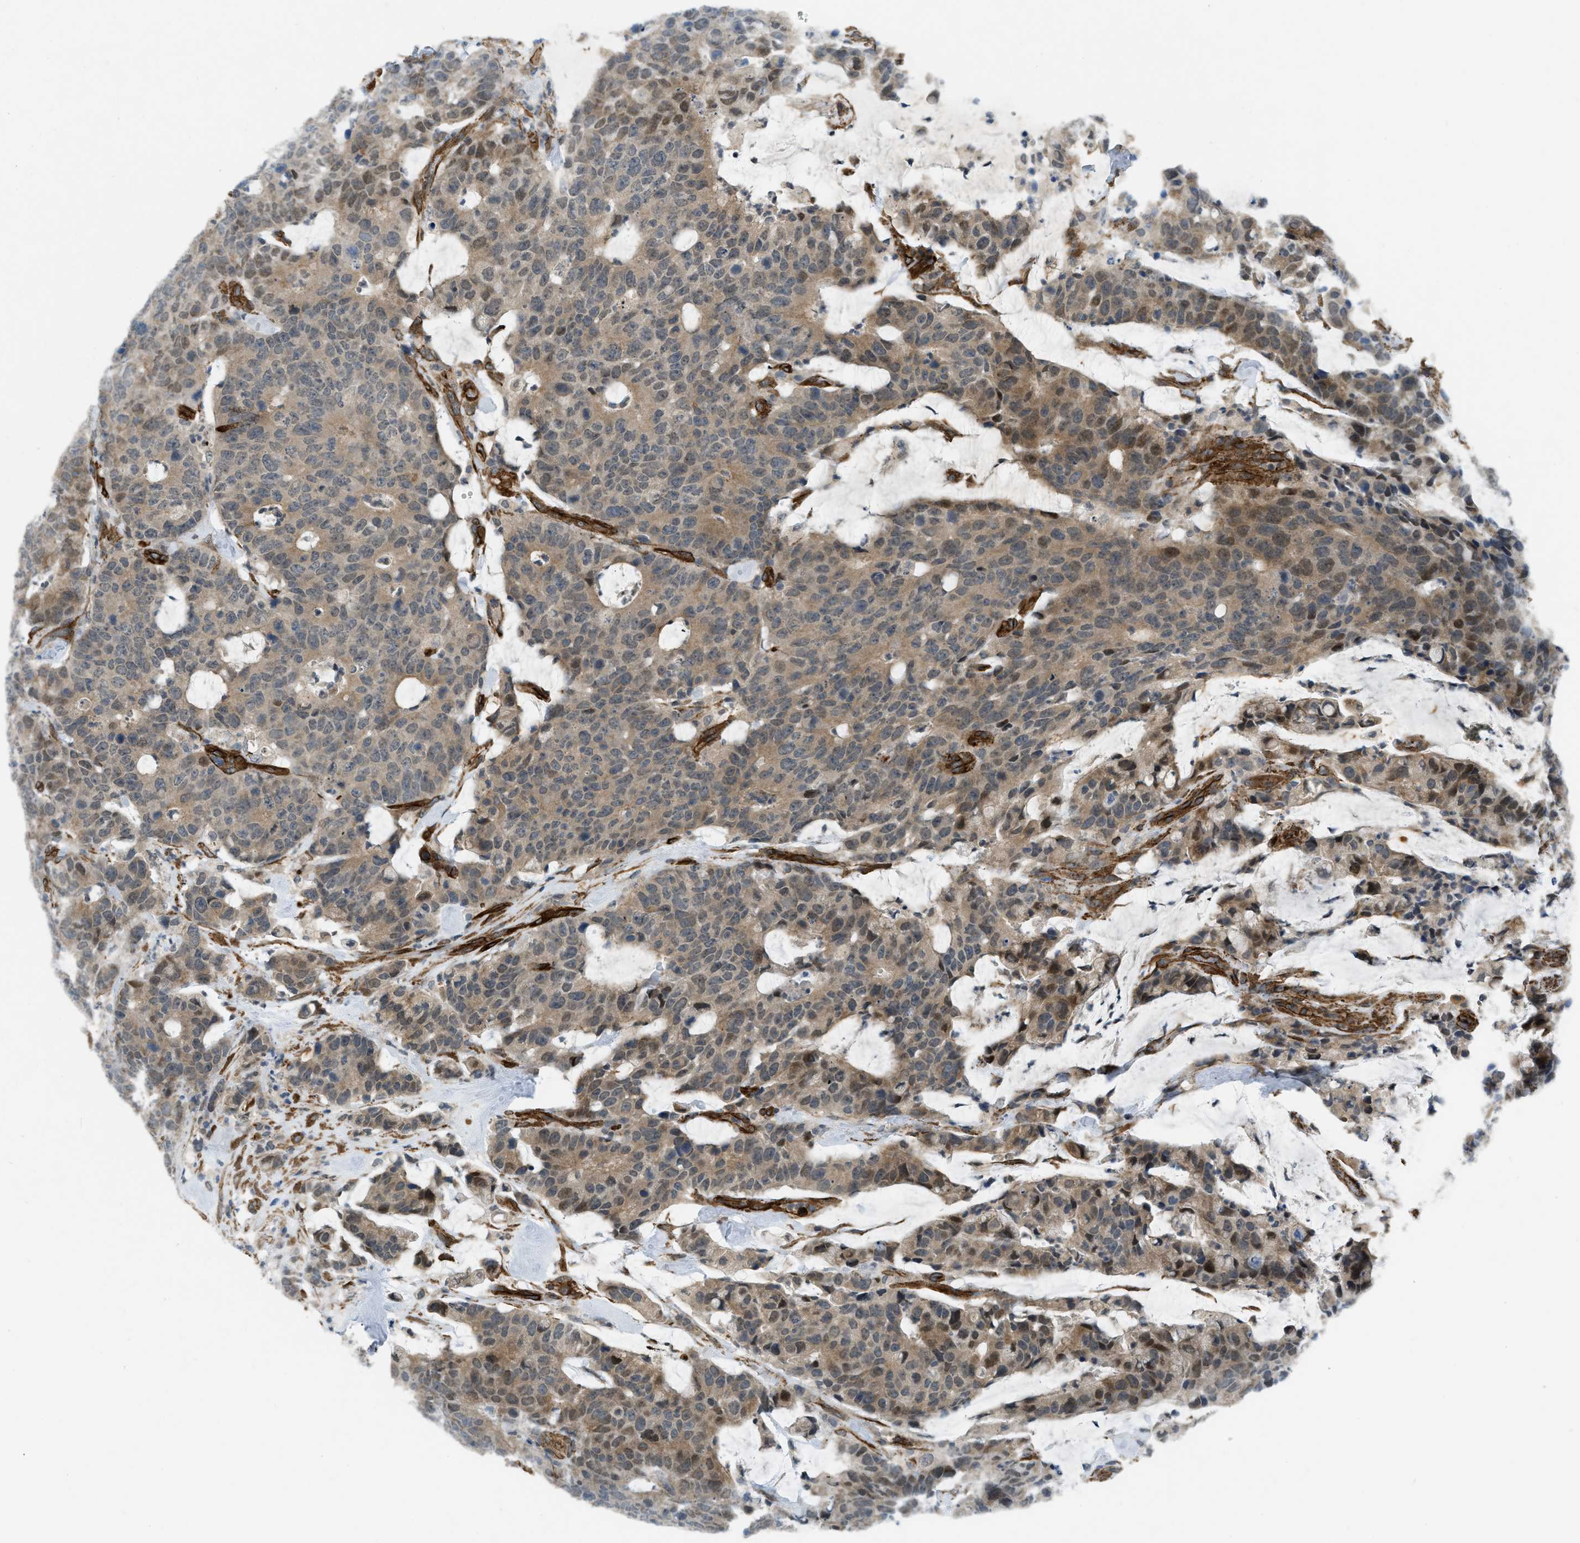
{"staining": {"intensity": "moderate", "quantity": ">75%", "location": "cytoplasmic/membranous"}, "tissue": "colorectal cancer", "cell_type": "Tumor cells", "image_type": "cancer", "snomed": [{"axis": "morphology", "description": "Adenocarcinoma, NOS"}, {"axis": "topography", "description": "Colon"}], "caption": "Colorectal adenocarcinoma was stained to show a protein in brown. There is medium levels of moderate cytoplasmic/membranous positivity in about >75% of tumor cells.", "gene": "NMB", "patient": {"sex": "female", "age": 86}}